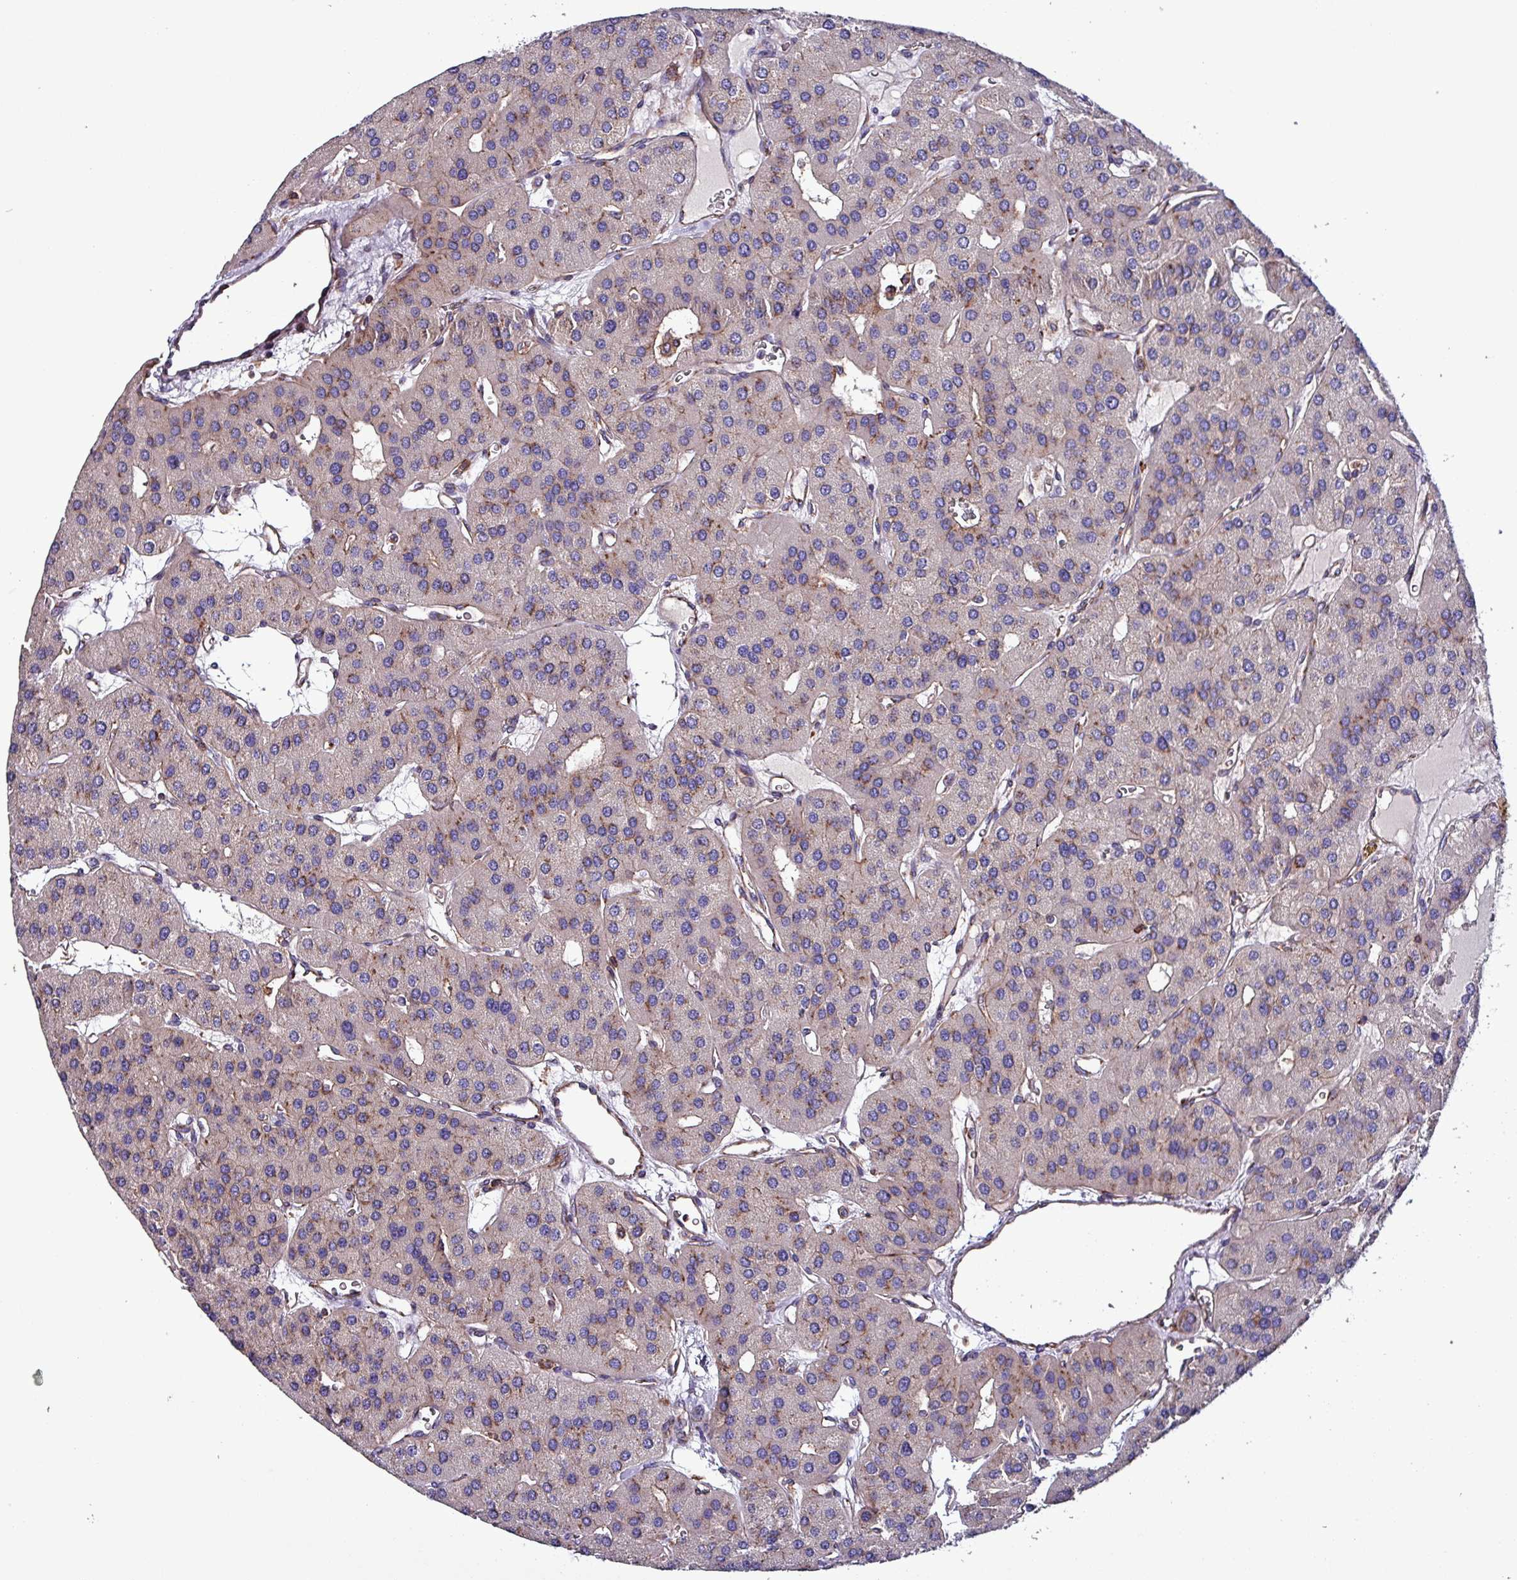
{"staining": {"intensity": "negative", "quantity": "none", "location": "none"}, "tissue": "parathyroid gland", "cell_type": "Glandular cells", "image_type": "normal", "snomed": [{"axis": "morphology", "description": "Normal tissue, NOS"}, {"axis": "morphology", "description": "Adenoma, NOS"}, {"axis": "topography", "description": "Parathyroid gland"}], "caption": "The histopathology image demonstrates no staining of glandular cells in benign parathyroid gland. (DAB immunohistochemistry (IHC), high magnification).", "gene": "VAMP4", "patient": {"sex": "female", "age": 86}}